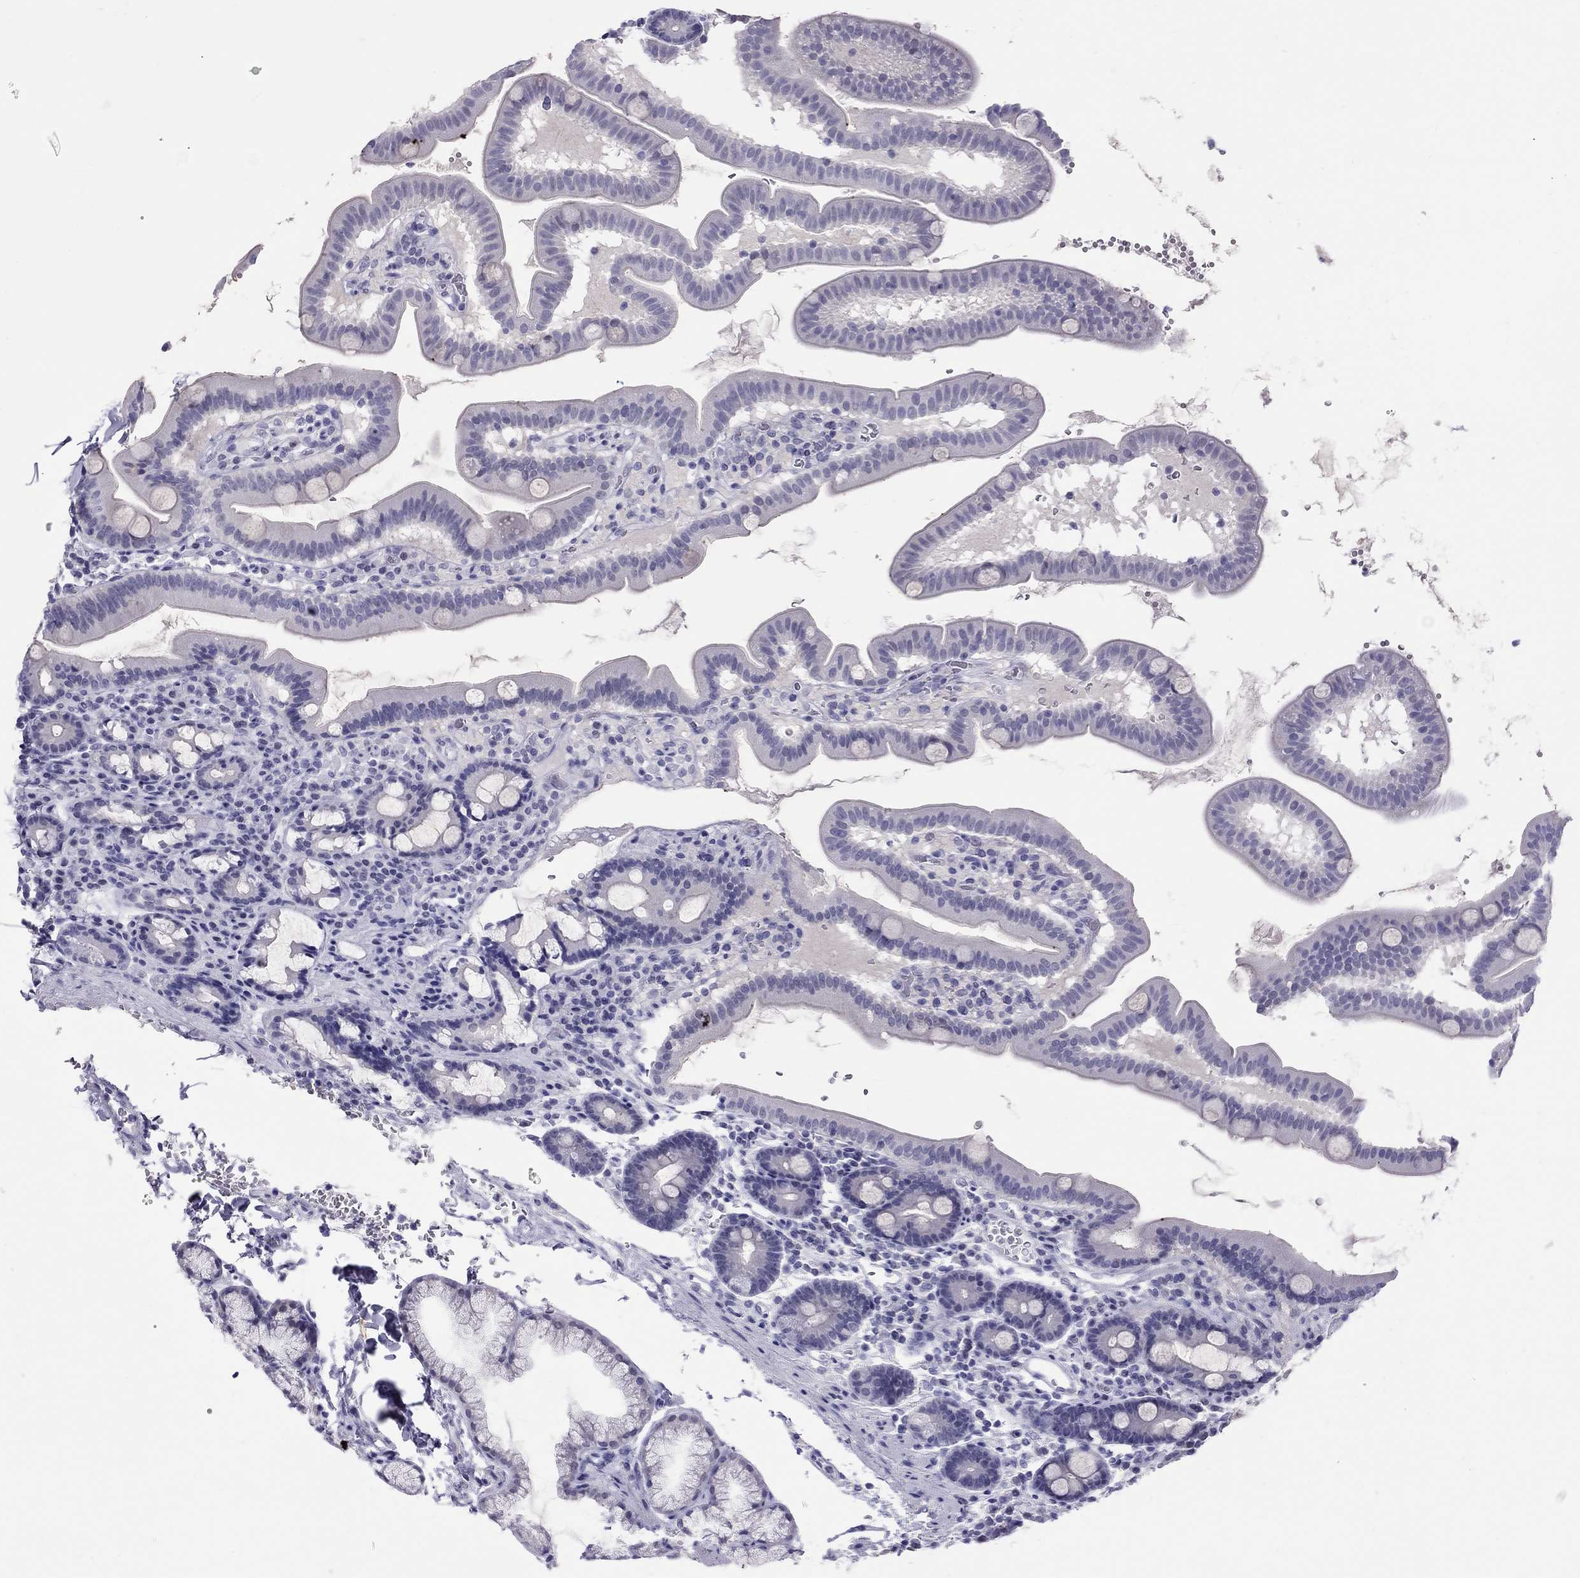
{"staining": {"intensity": "negative", "quantity": "none", "location": "none"}, "tissue": "duodenum", "cell_type": "Glandular cells", "image_type": "normal", "snomed": [{"axis": "morphology", "description": "Normal tissue, NOS"}, {"axis": "topography", "description": "Duodenum"}], "caption": "The photomicrograph displays no significant staining in glandular cells of duodenum. (Stains: DAB immunohistochemistry with hematoxylin counter stain, Microscopy: brightfield microscopy at high magnification).", "gene": "CHRNB3", "patient": {"sex": "male", "age": 59}}